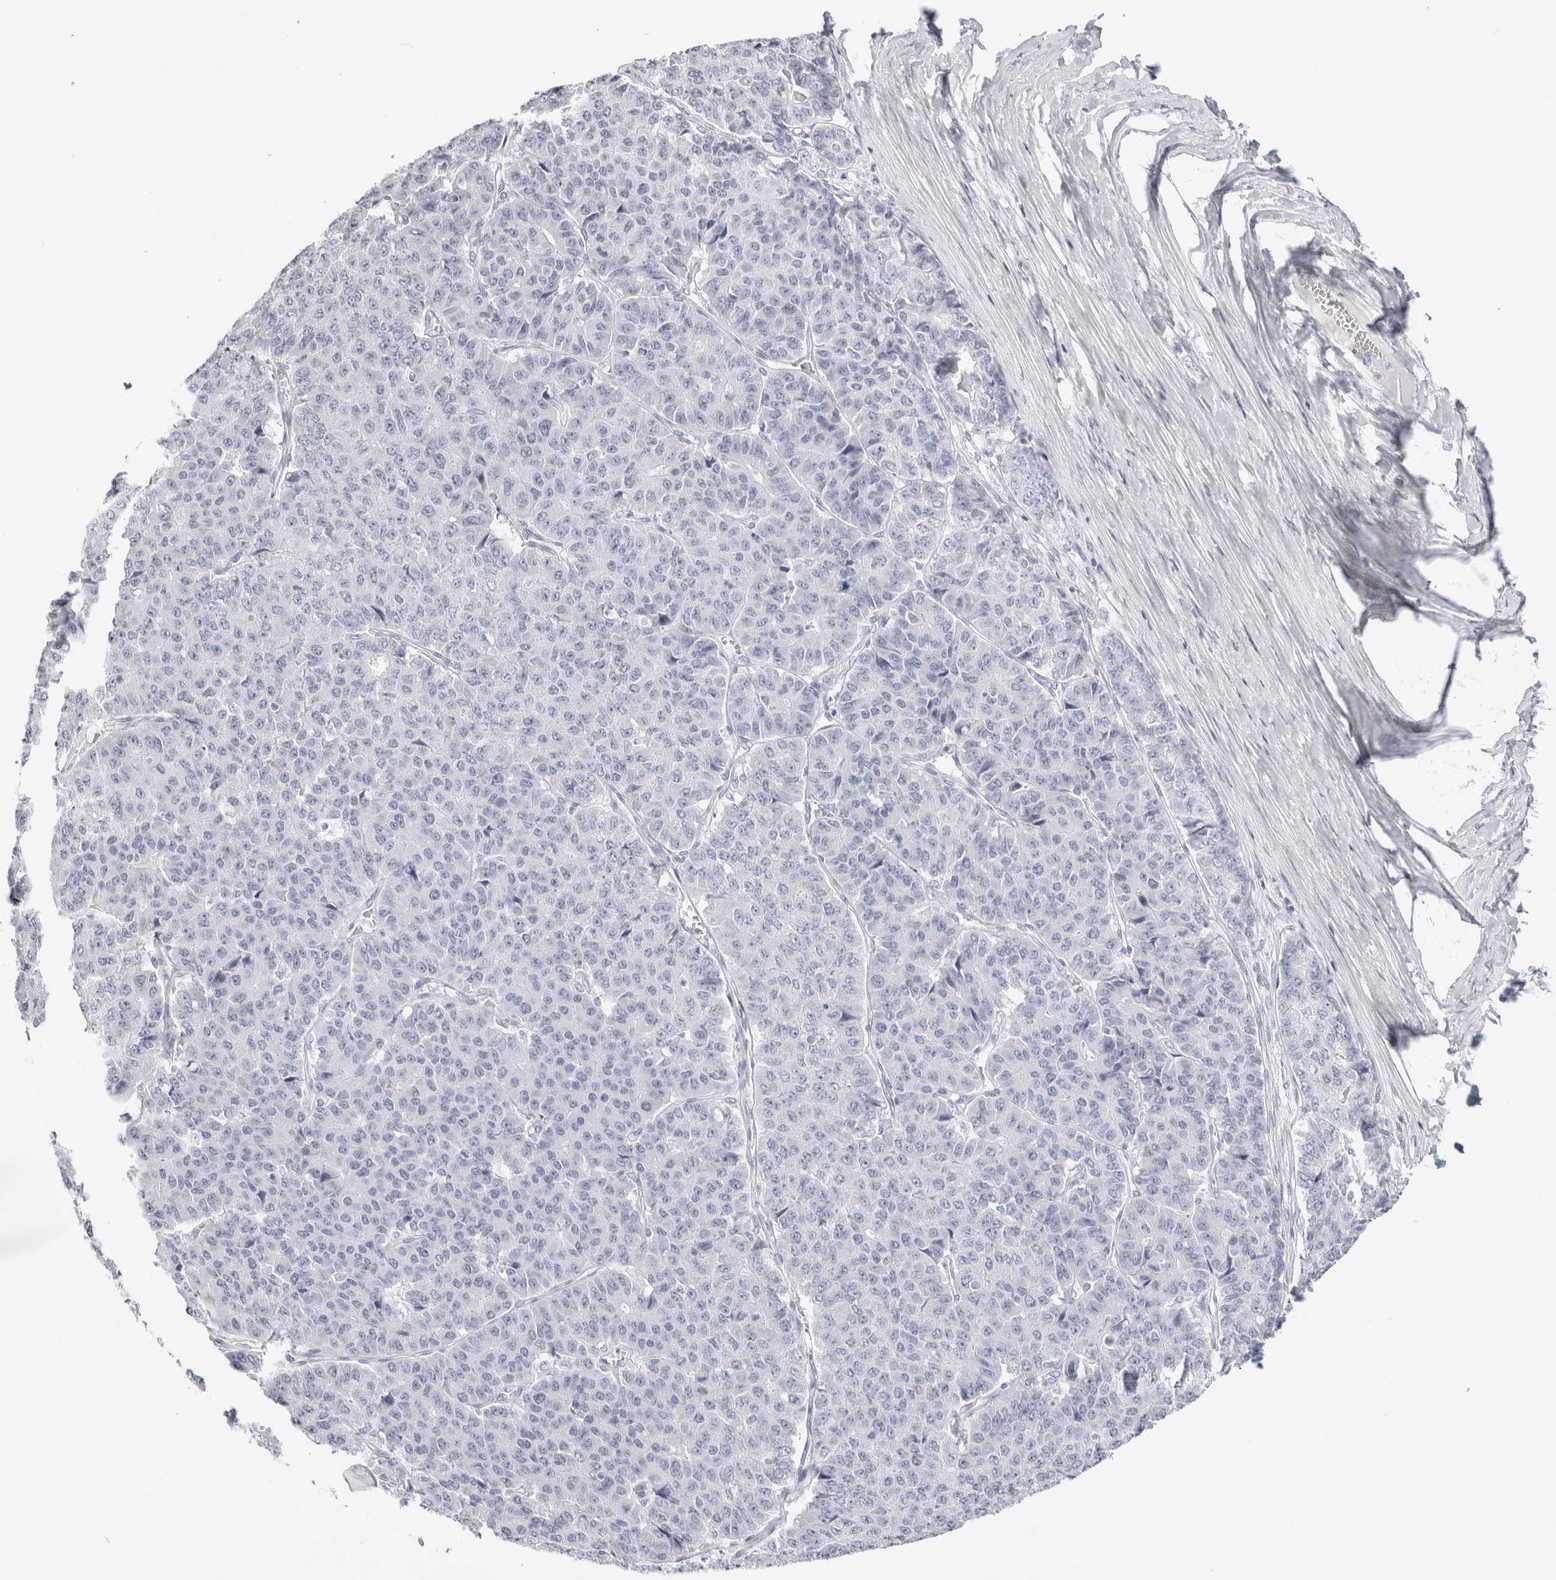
{"staining": {"intensity": "negative", "quantity": "none", "location": "none"}, "tissue": "pancreatic cancer", "cell_type": "Tumor cells", "image_type": "cancer", "snomed": [{"axis": "morphology", "description": "Adenocarcinoma, NOS"}, {"axis": "topography", "description": "Pancreas"}], "caption": "Human adenocarcinoma (pancreatic) stained for a protein using immunohistochemistry demonstrates no expression in tumor cells.", "gene": "GARIN1A", "patient": {"sex": "male", "age": 50}}